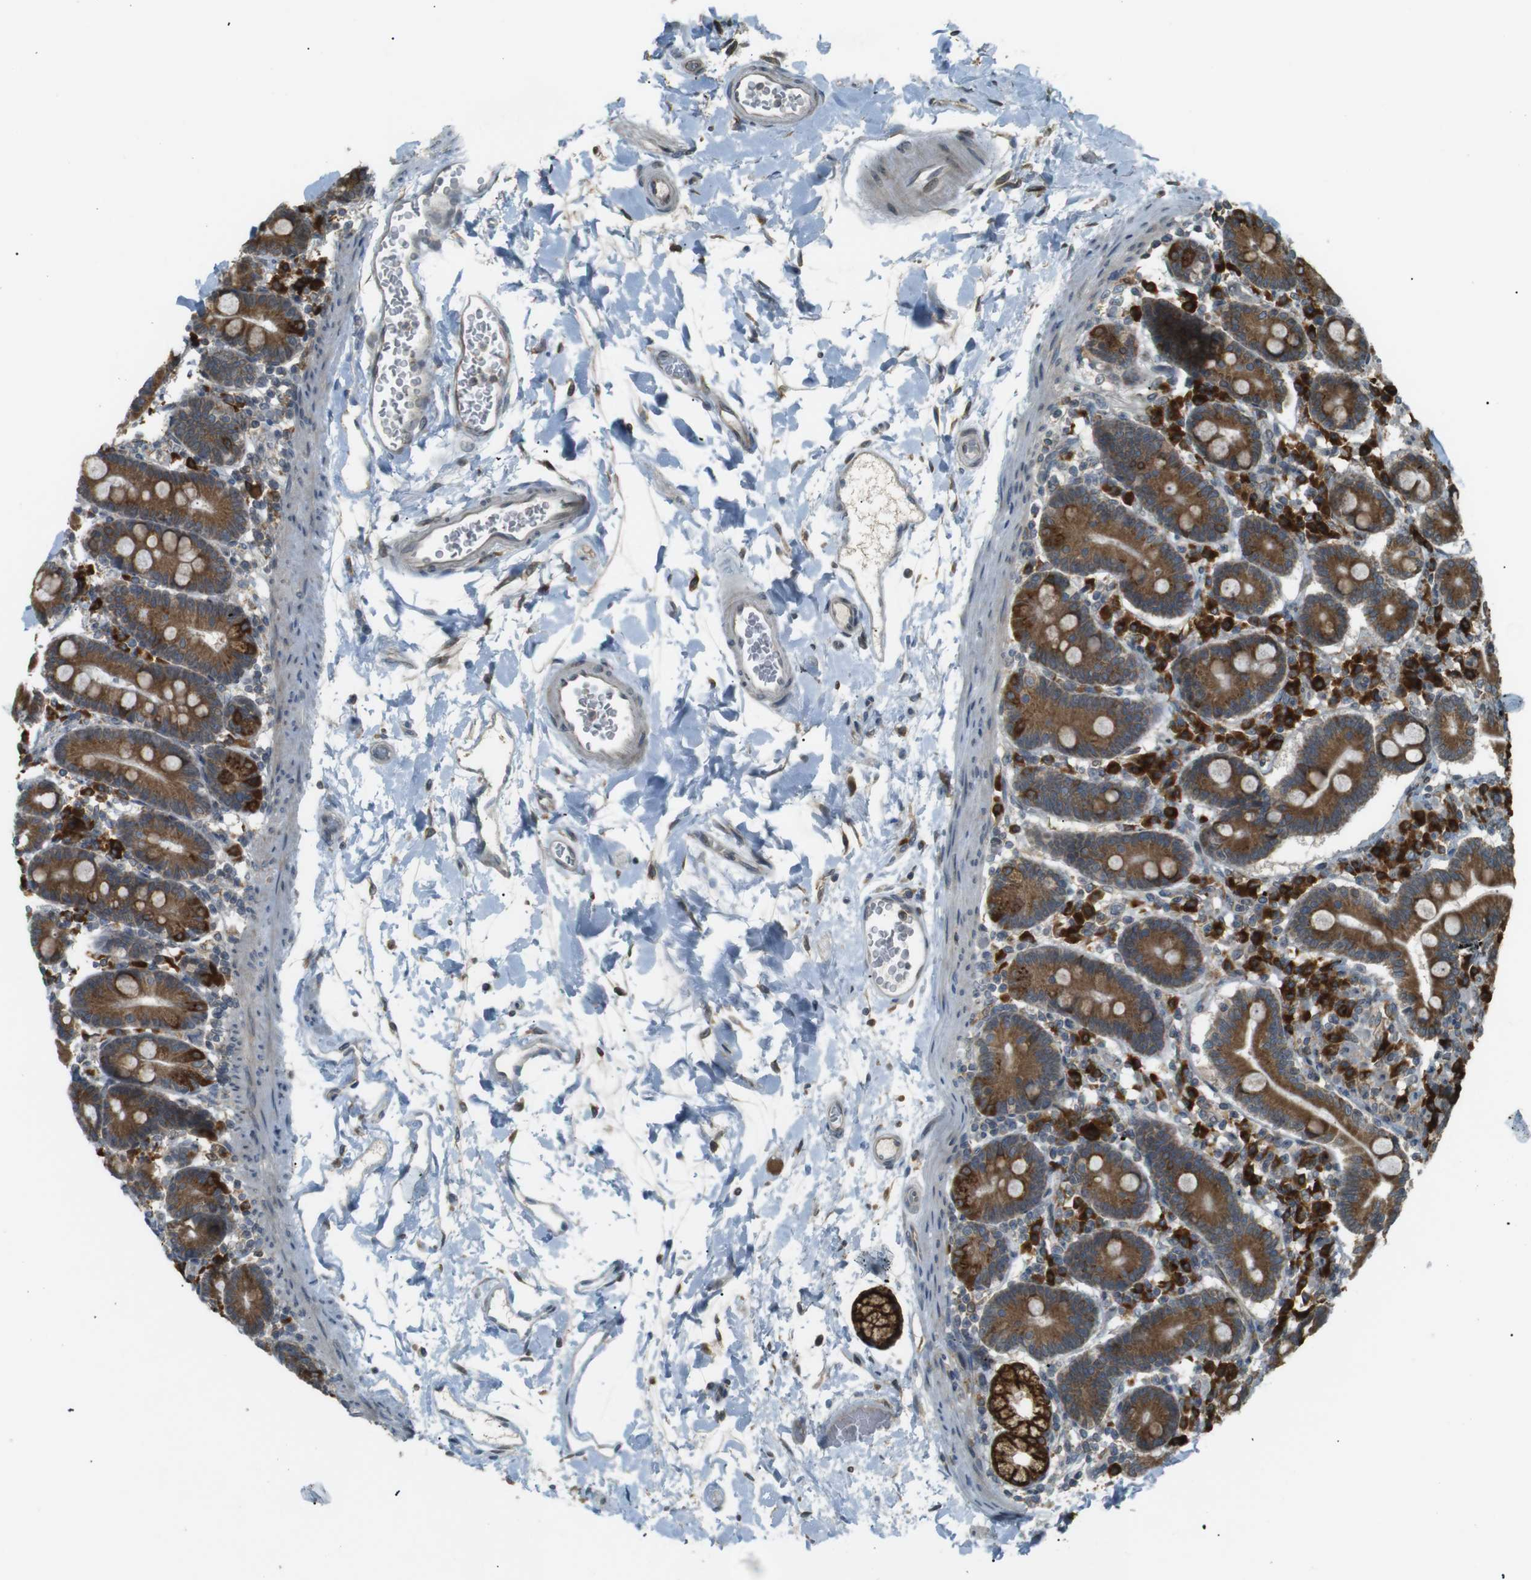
{"staining": {"intensity": "strong", "quantity": ">75%", "location": "cytoplasmic/membranous"}, "tissue": "duodenum", "cell_type": "Glandular cells", "image_type": "normal", "snomed": [{"axis": "morphology", "description": "Normal tissue, NOS"}, {"axis": "topography", "description": "Duodenum"}], "caption": "High-magnification brightfield microscopy of benign duodenum stained with DAB (brown) and counterstained with hematoxylin (blue). glandular cells exhibit strong cytoplasmic/membranous positivity is present in approximately>75% of cells.", "gene": "TMED4", "patient": {"sex": "male", "age": 54}}